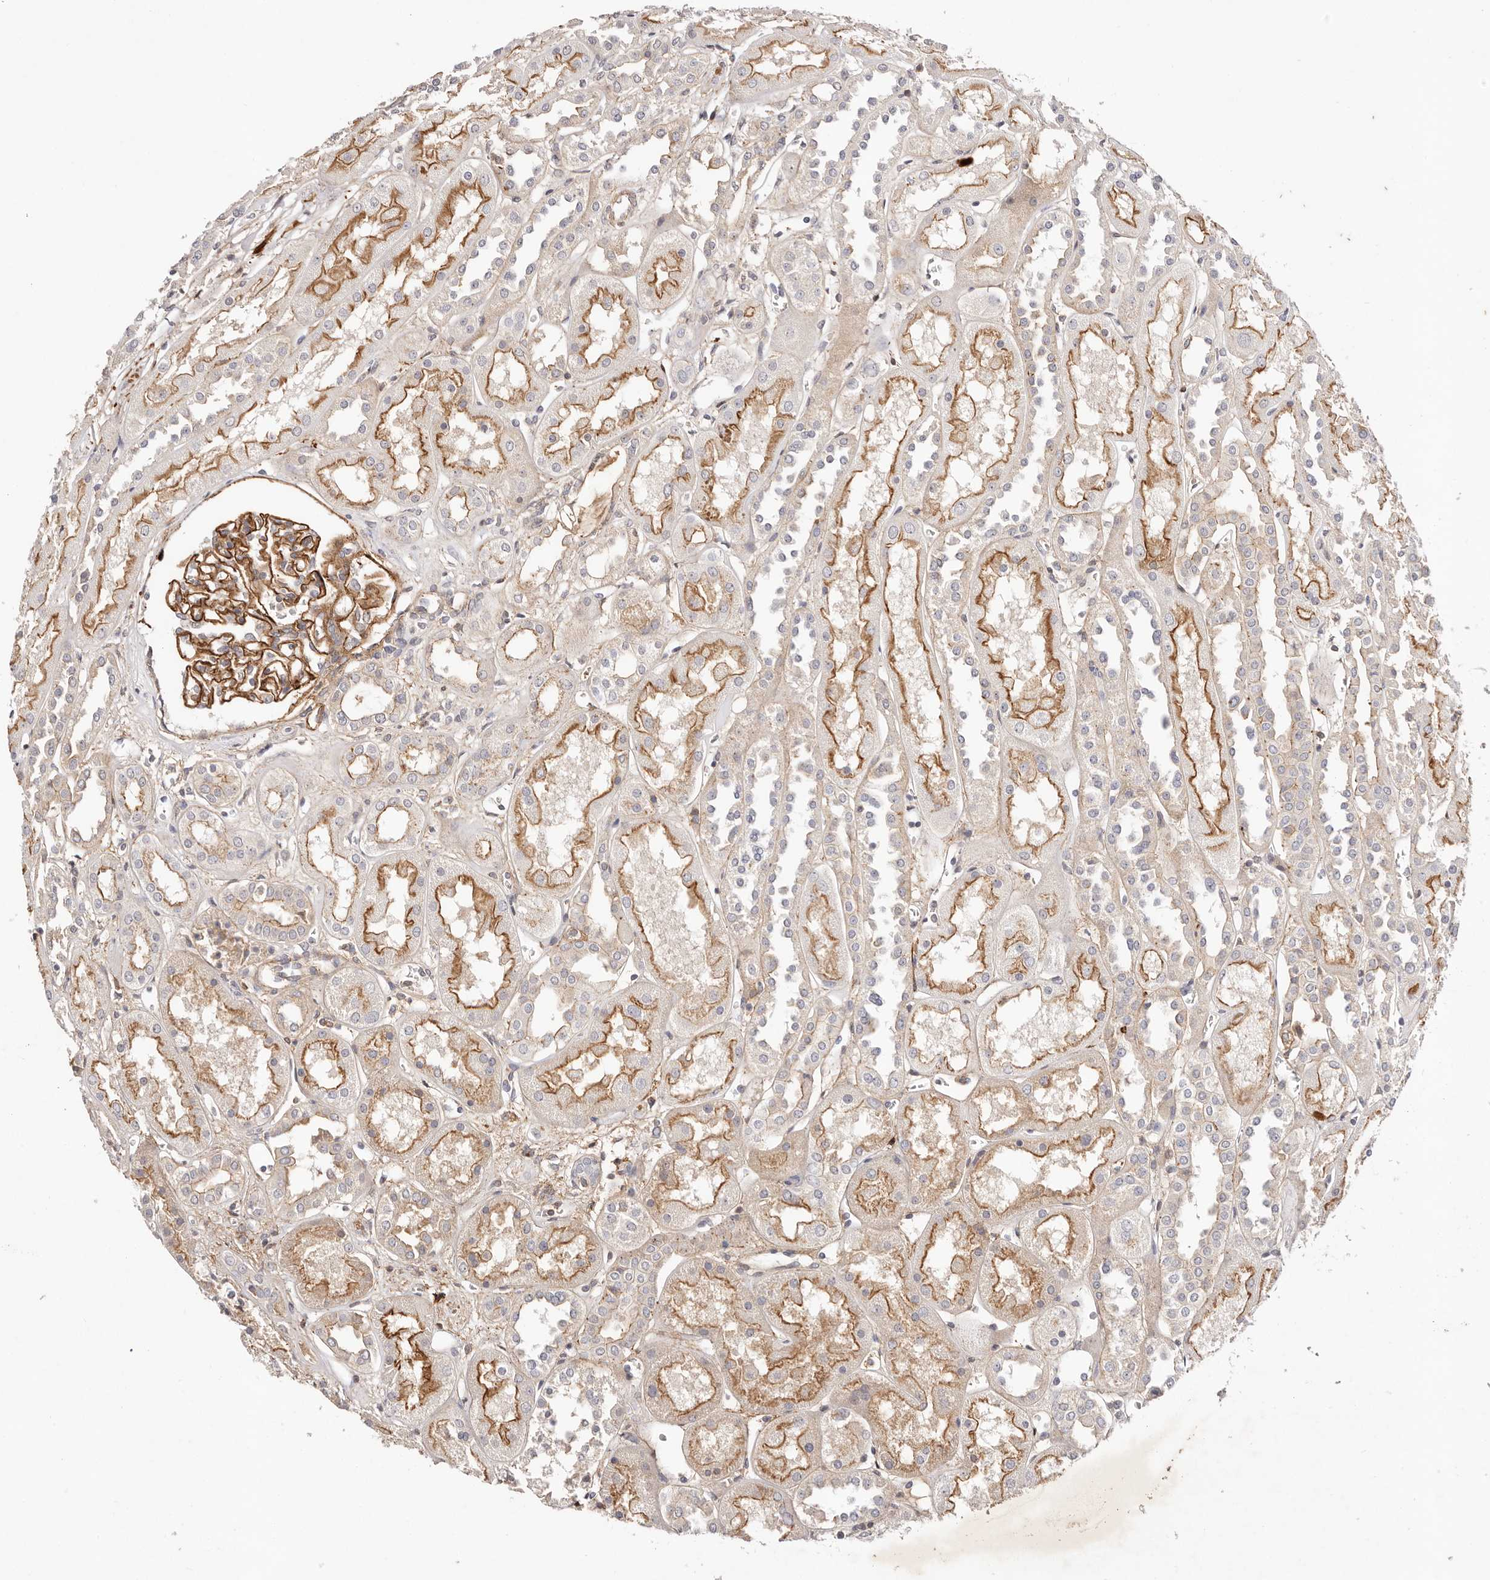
{"staining": {"intensity": "strong", "quantity": ">75%", "location": "cytoplasmic/membranous"}, "tissue": "kidney", "cell_type": "Cells in glomeruli", "image_type": "normal", "snomed": [{"axis": "morphology", "description": "Normal tissue, NOS"}, {"axis": "topography", "description": "Kidney"}], "caption": "Kidney stained for a protein (brown) shows strong cytoplasmic/membranous positive expression in about >75% of cells in glomeruli.", "gene": "SLC35B2", "patient": {"sex": "male", "age": 70}}